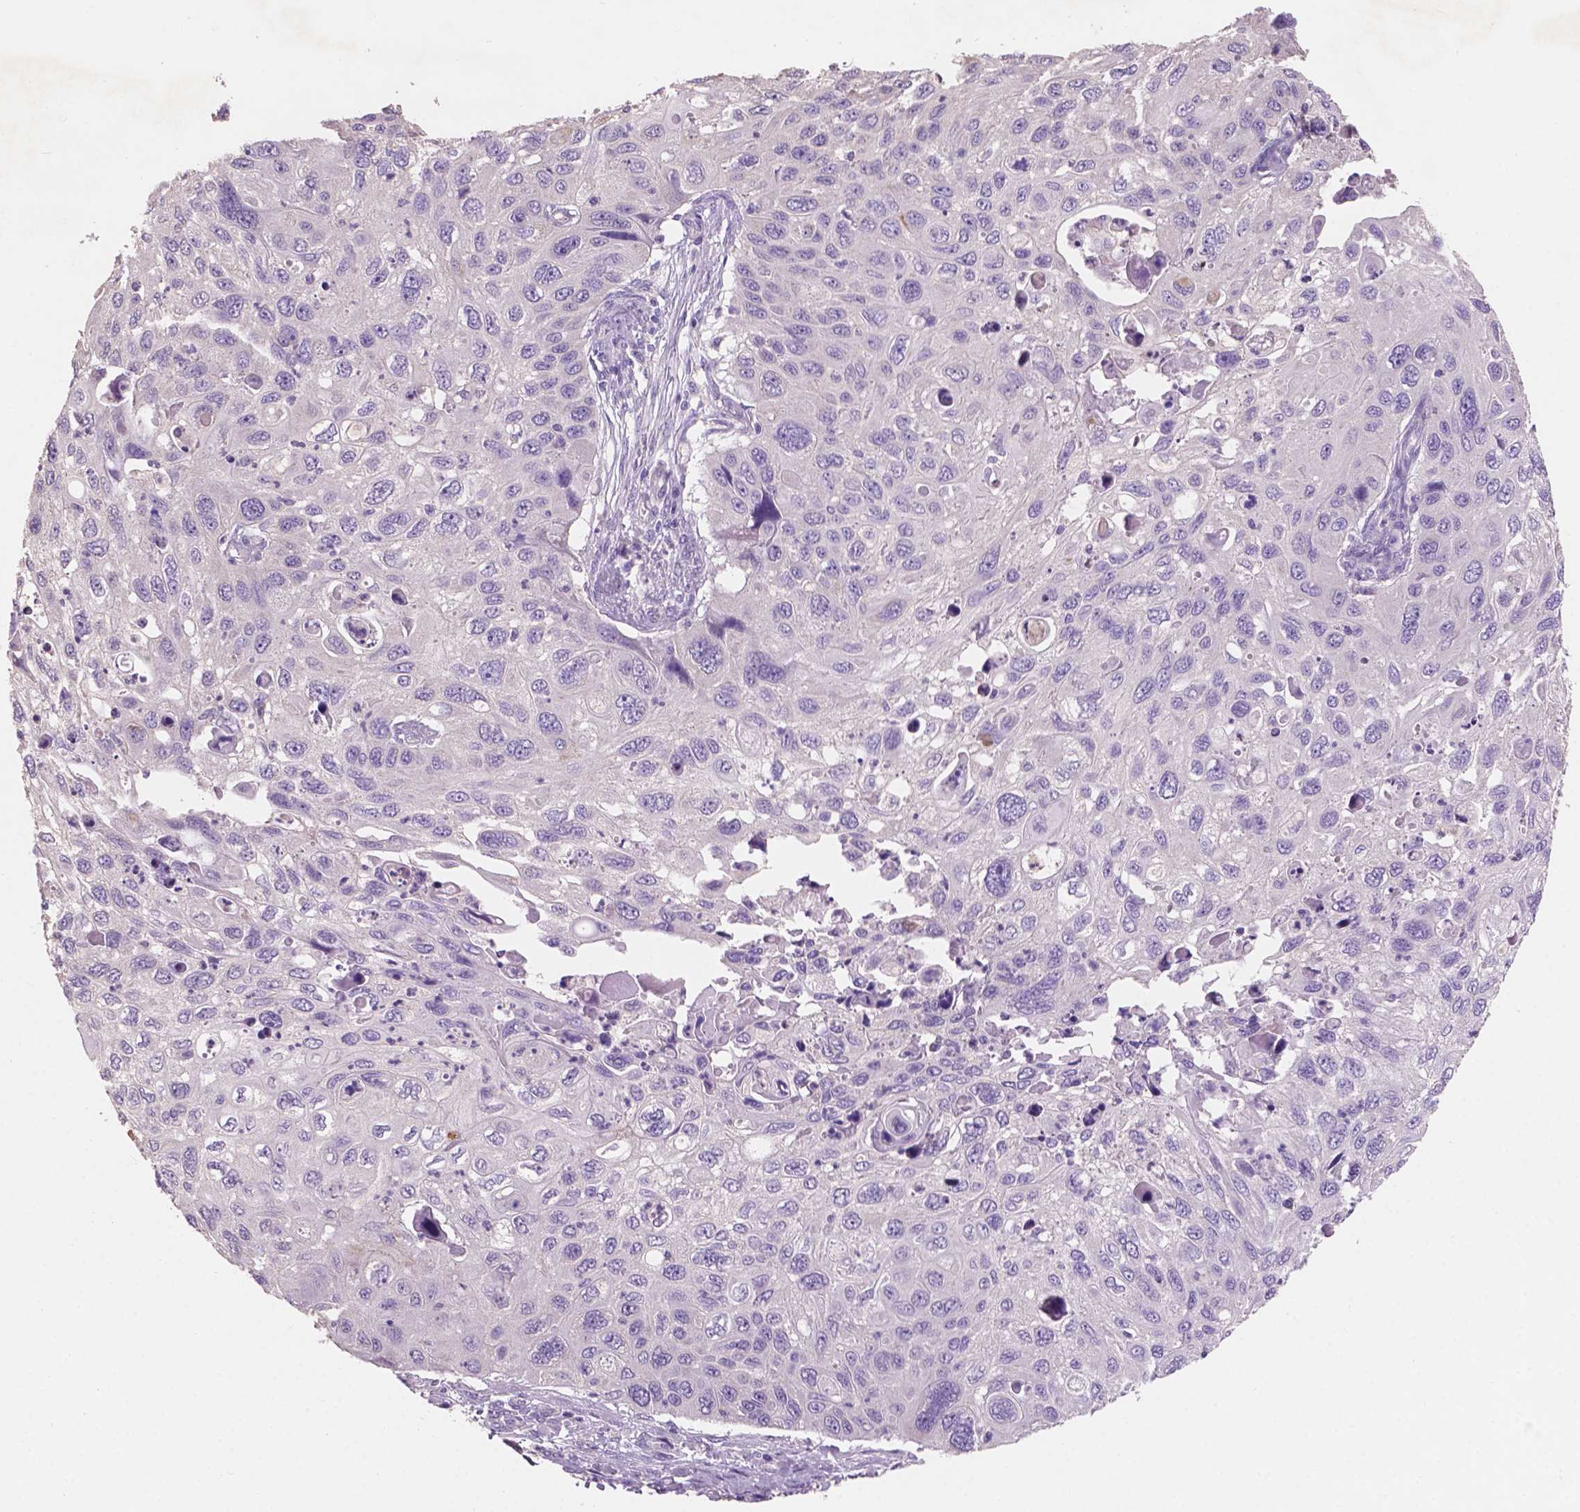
{"staining": {"intensity": "negative", "quantity": "none", "location": "none"}, "tissue": "cervical cancer", "cell_type": "Tumor cells", "image_type": "cancer", "snomed": [{"axis": "morphology", "description": "Squamous cell carcinoma, NOS"}, {"axis": "topography", "description": "Cervix"}], "caption": "Cervical cancer was stained to show a protein in brown. There is no significant positivity in tumor cells.", "gene": "SBSN", "patient": {"sex": "female", "age": 70}}